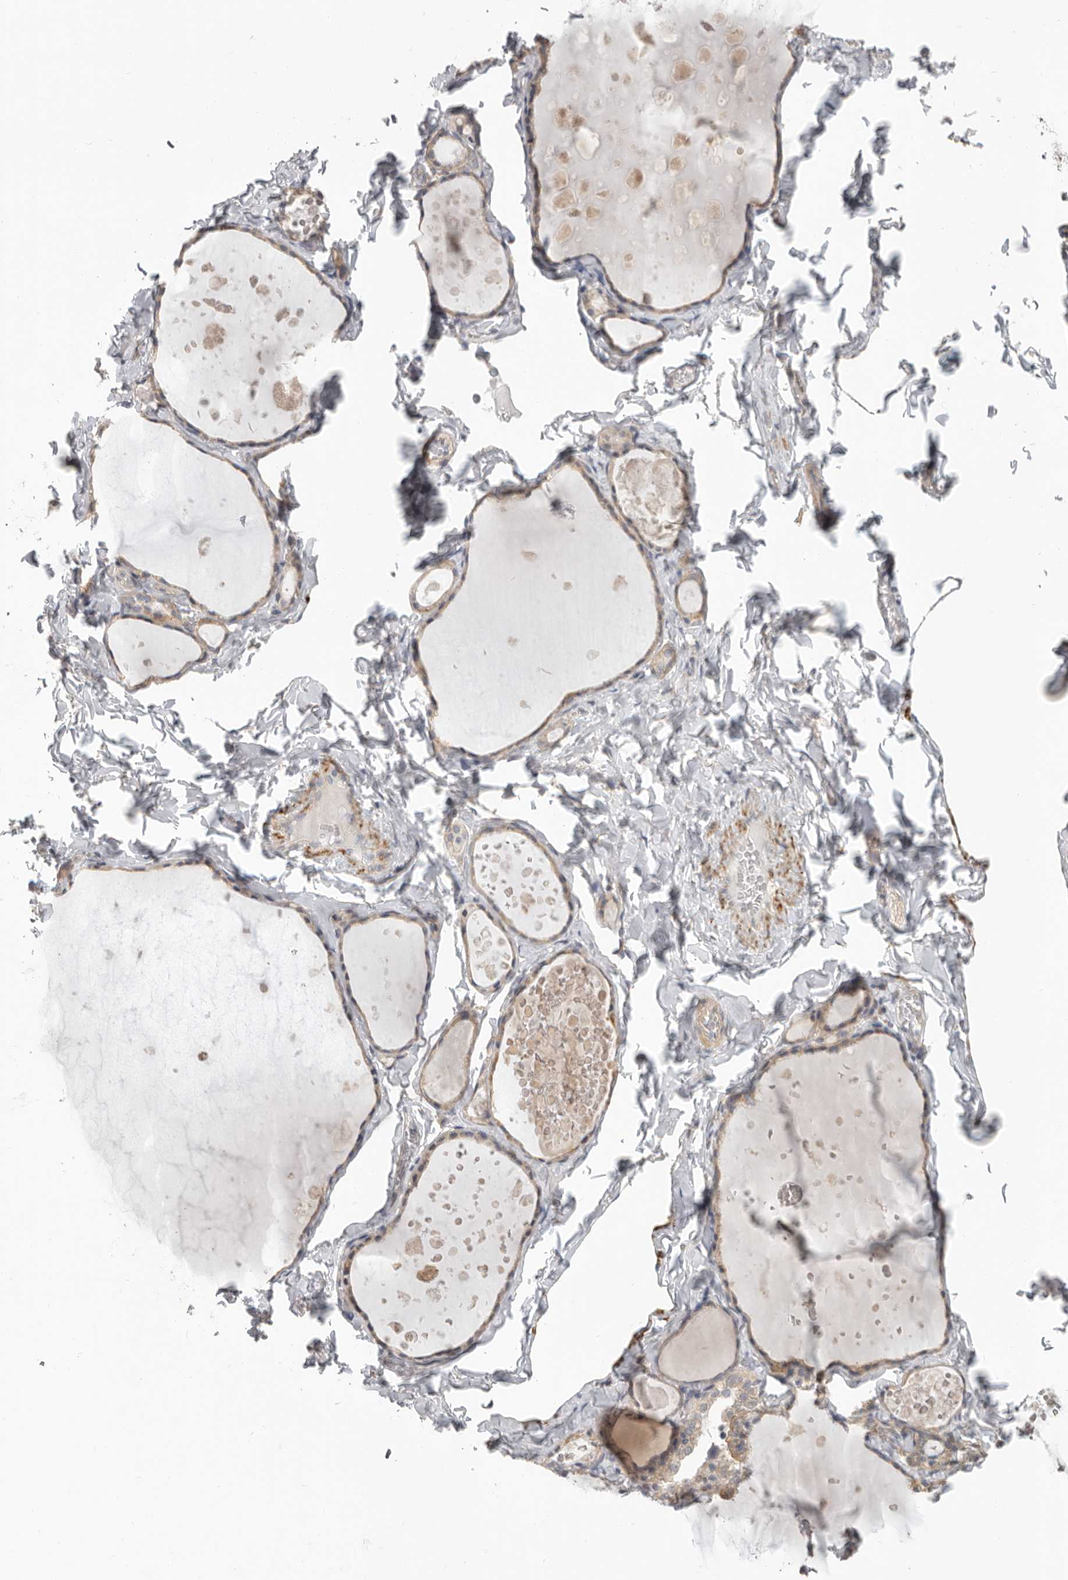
{"staining": {"intensity": "weak", "quantity": ">75%", "location": "cytoplasmic/membranous"}, "tissue": "thyroid gland", "cell_type": "Glandular cells", "image_type": "normal", "snomed": [{"axis": "morphology", "description": "Normal tissue, NOS"}, {"axis": "topography", "description": "Thyroid gland"}], "caption": "High-power microscopy captured an IHC photomicrograph of normal thyroid gland, revealing weak cytoplasmic/membranous staining in approximately >75% of glandular cells.", "gene": "UNK", "patient": {"sex": "male", "age": 56}}